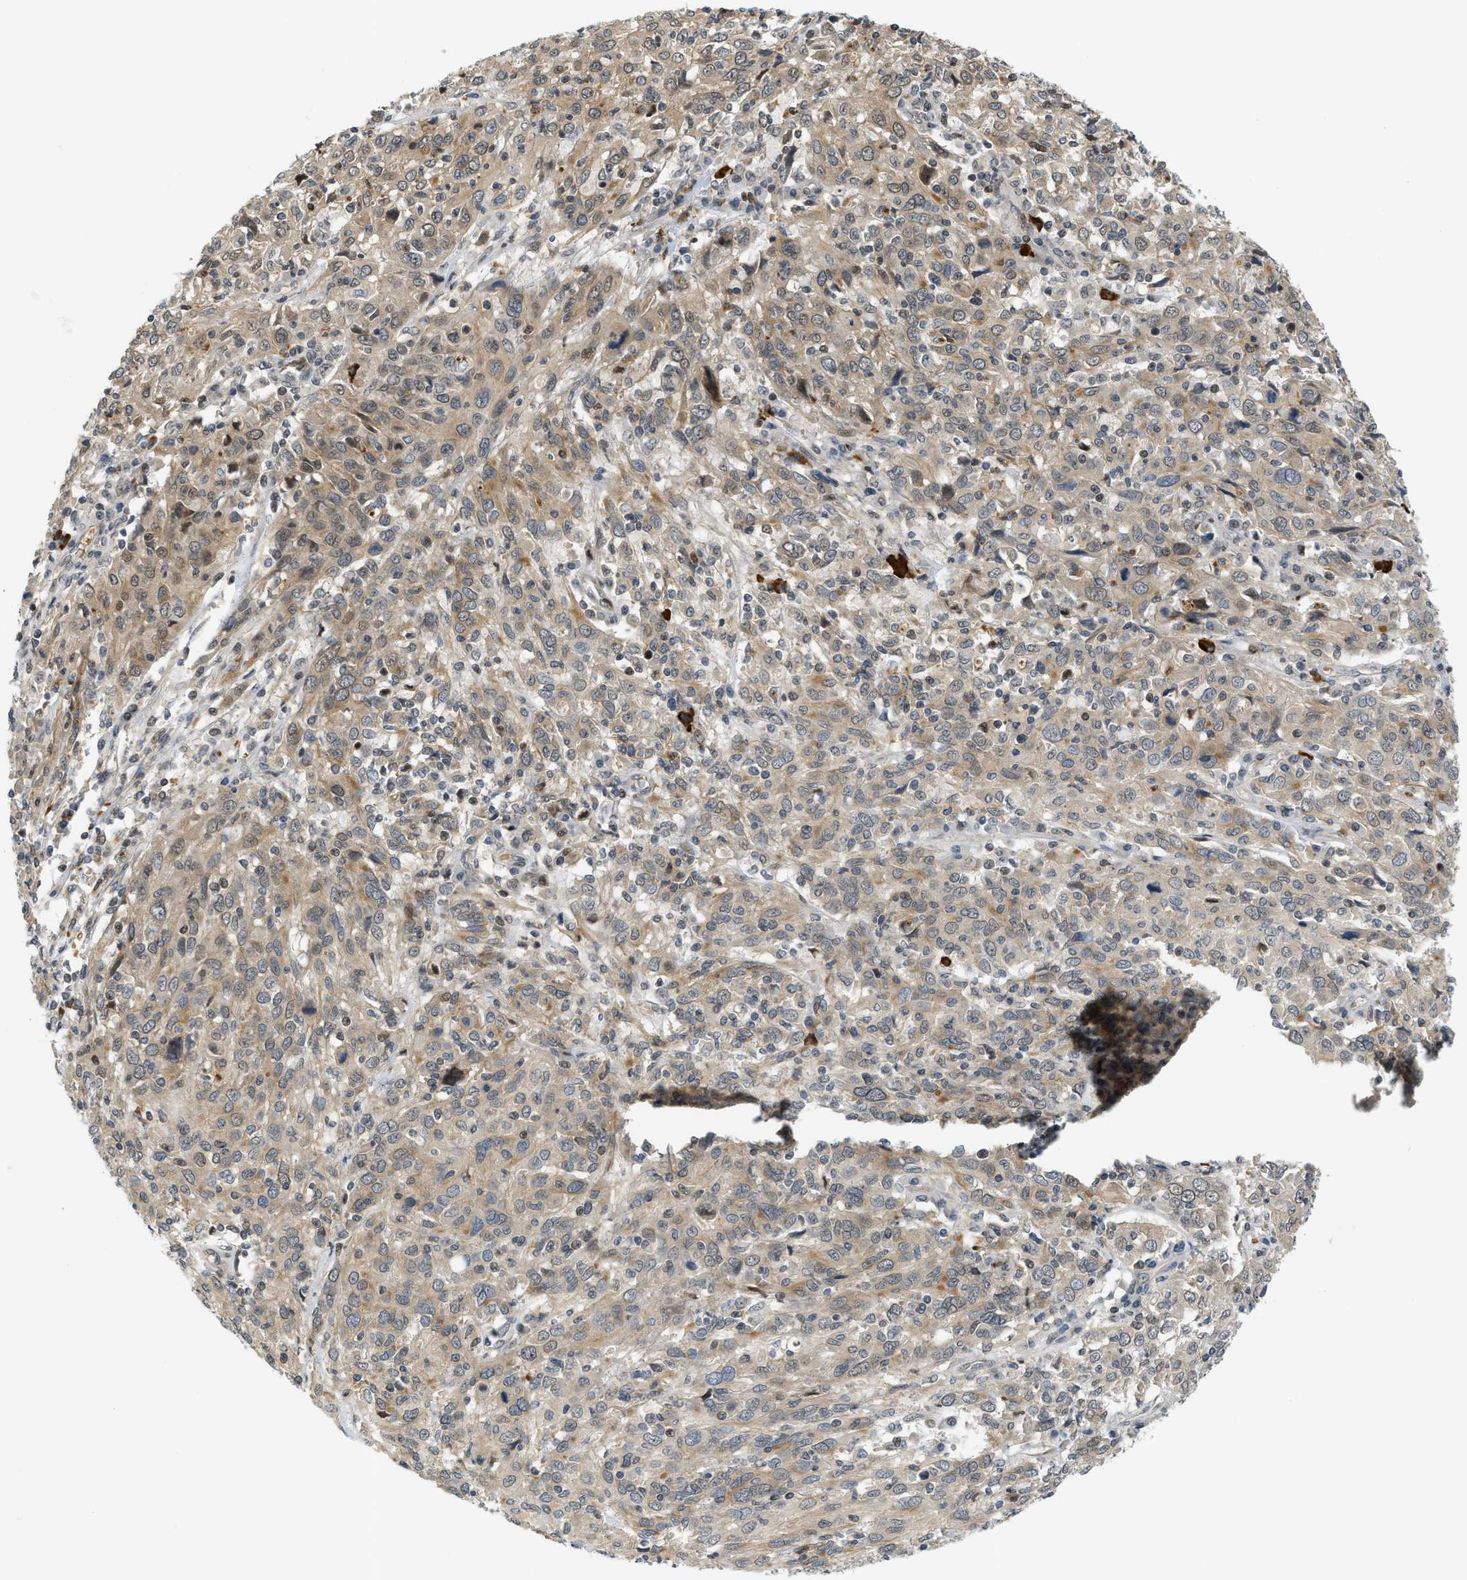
{"staining": {"intensity": "moderate", "quantity": "25%-75%", "location": "cytoplasmic/membranous"}, "tissue": "cervical cancer", "cell_type": "Tumor cells", "image_type": "cancer", "snomed": [{"axis": "morphology", "description": "Squamous cell carcinoma, NOS"}, {"axis": "topography", "description": "Cervix"}], "caption": "Squamous cell carcinoma (cervical) was stained to show a protein in brown. There is medium levels of moderate cytoplasmic/membranous positivity in approximately 25%-75% of tumor cells.", "gene": "KMT2A", "patient": {"sex": "female", "age": 46}}